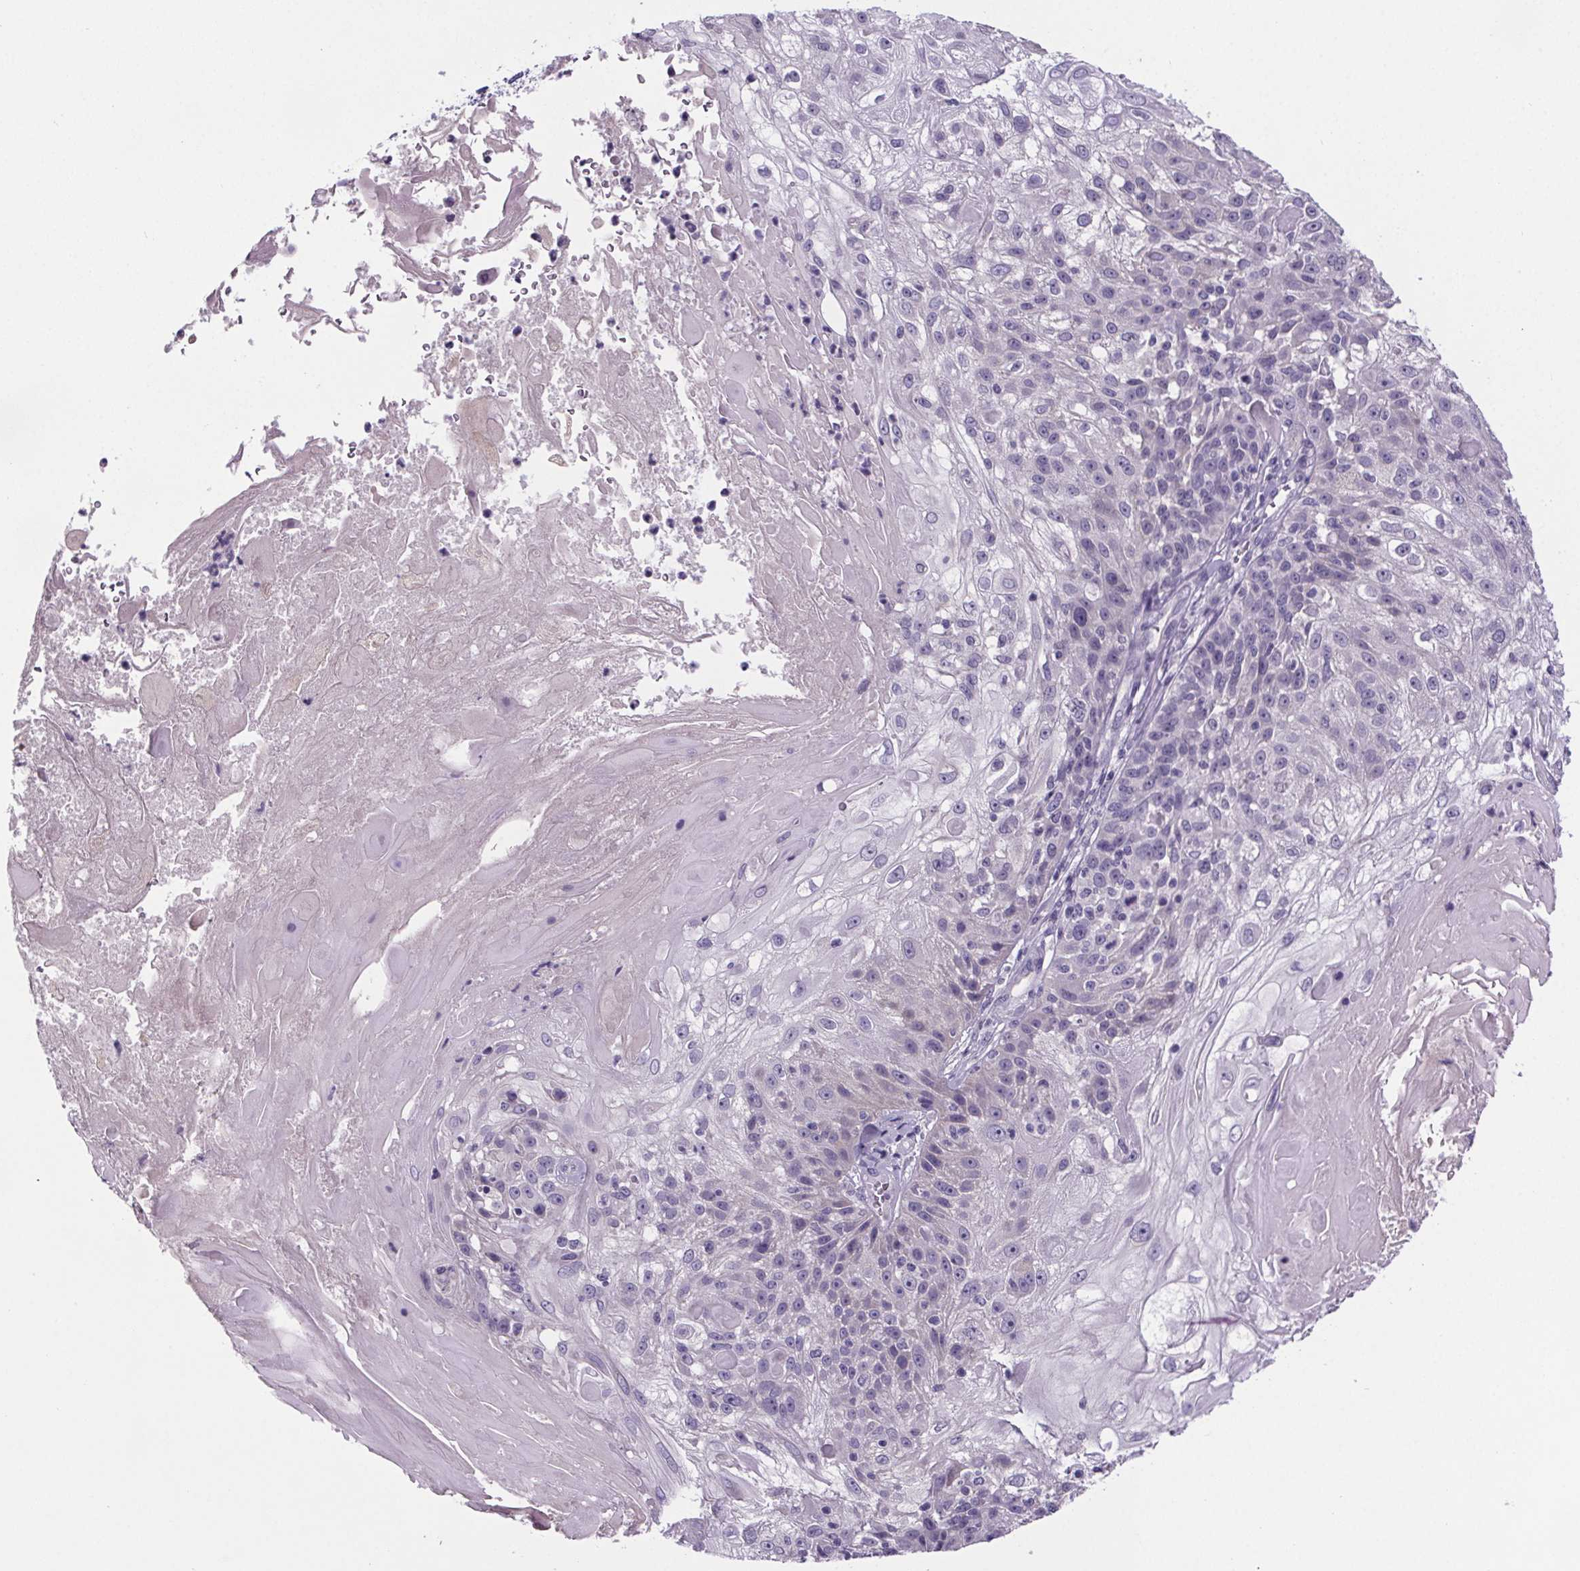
{"staining": {"intensity": "negative", "quantity": "none", "location": "none"}, "tissue": "skin cancer", "cell_type": "Tumor cells", "image_type": "cancer", "snomed": [{"axis": "morphology", "description": "Normal tissue, NOS"}, {"axis": "morphology", "description": "Squamous cell carcinoma, NOS"}, {"axis": "topography", "description": "Skin"}], "caption": "Protein analysis of squamous cell carcinoma (skin) demonstrates no significant expression in tumor cells.", "gene": "CUBN", "patient": {"sex": "female", "age": 83}}